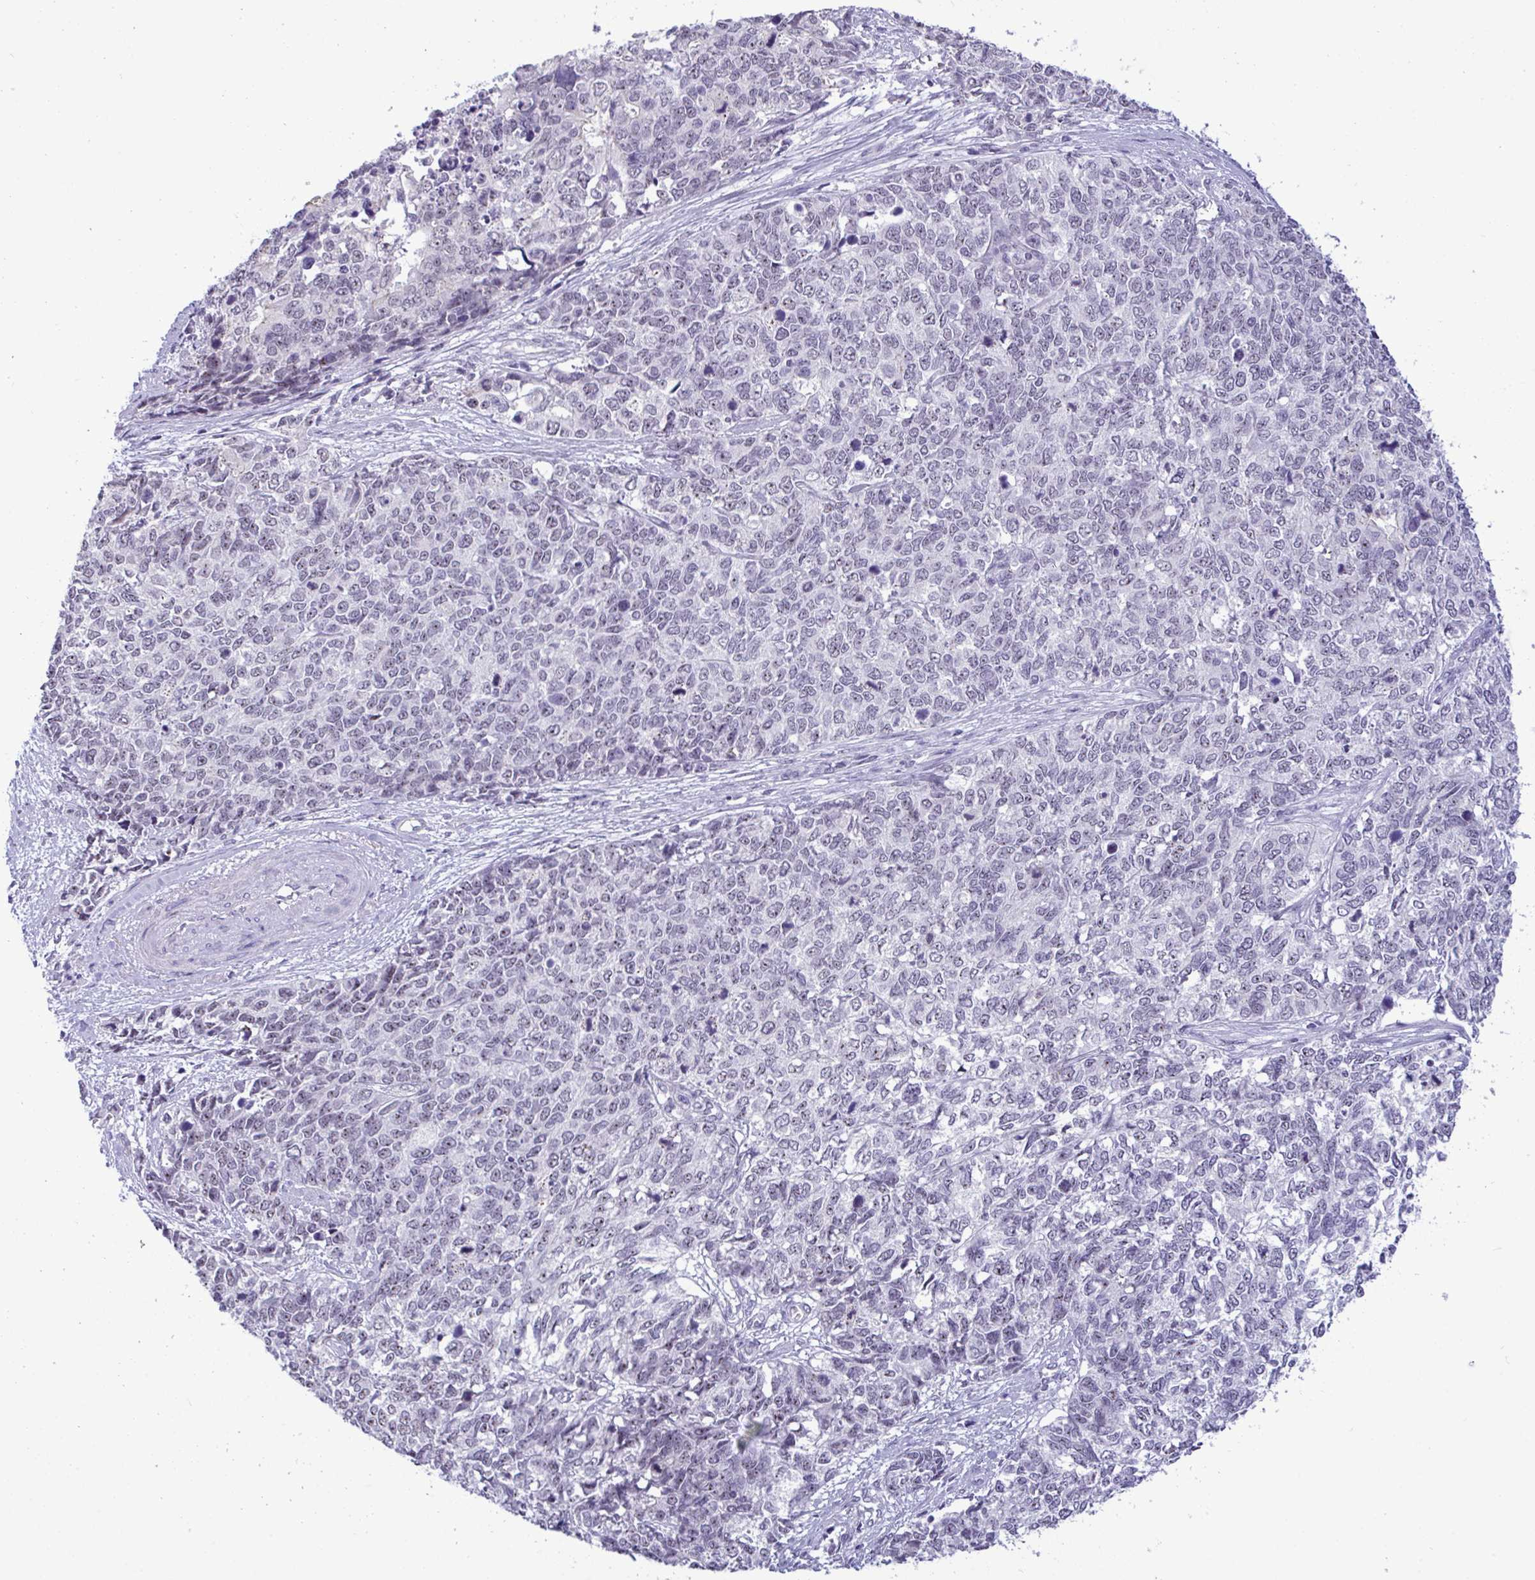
{"staining": {"intensity": "negative", "quantity": "none", "location": "none"}, "tissue": "cervical cancer", "cell_type": "Tumor cells", "image_type": "cancer", "snomed": [{"axis": "morphology", "description": "Adenocarcinoma, NOS"}, {"axis": "topography", "description": "Cervix"}], "caption": "IHC image of neoplastic tissue: cervical adenocarcinoma stained with DAB (3,3'-diaminobenzidine) demonstrates no significant protein positivity in tumor cells.", "gene": "YBX2", "patient": {"sex": "female", "age": 63}}